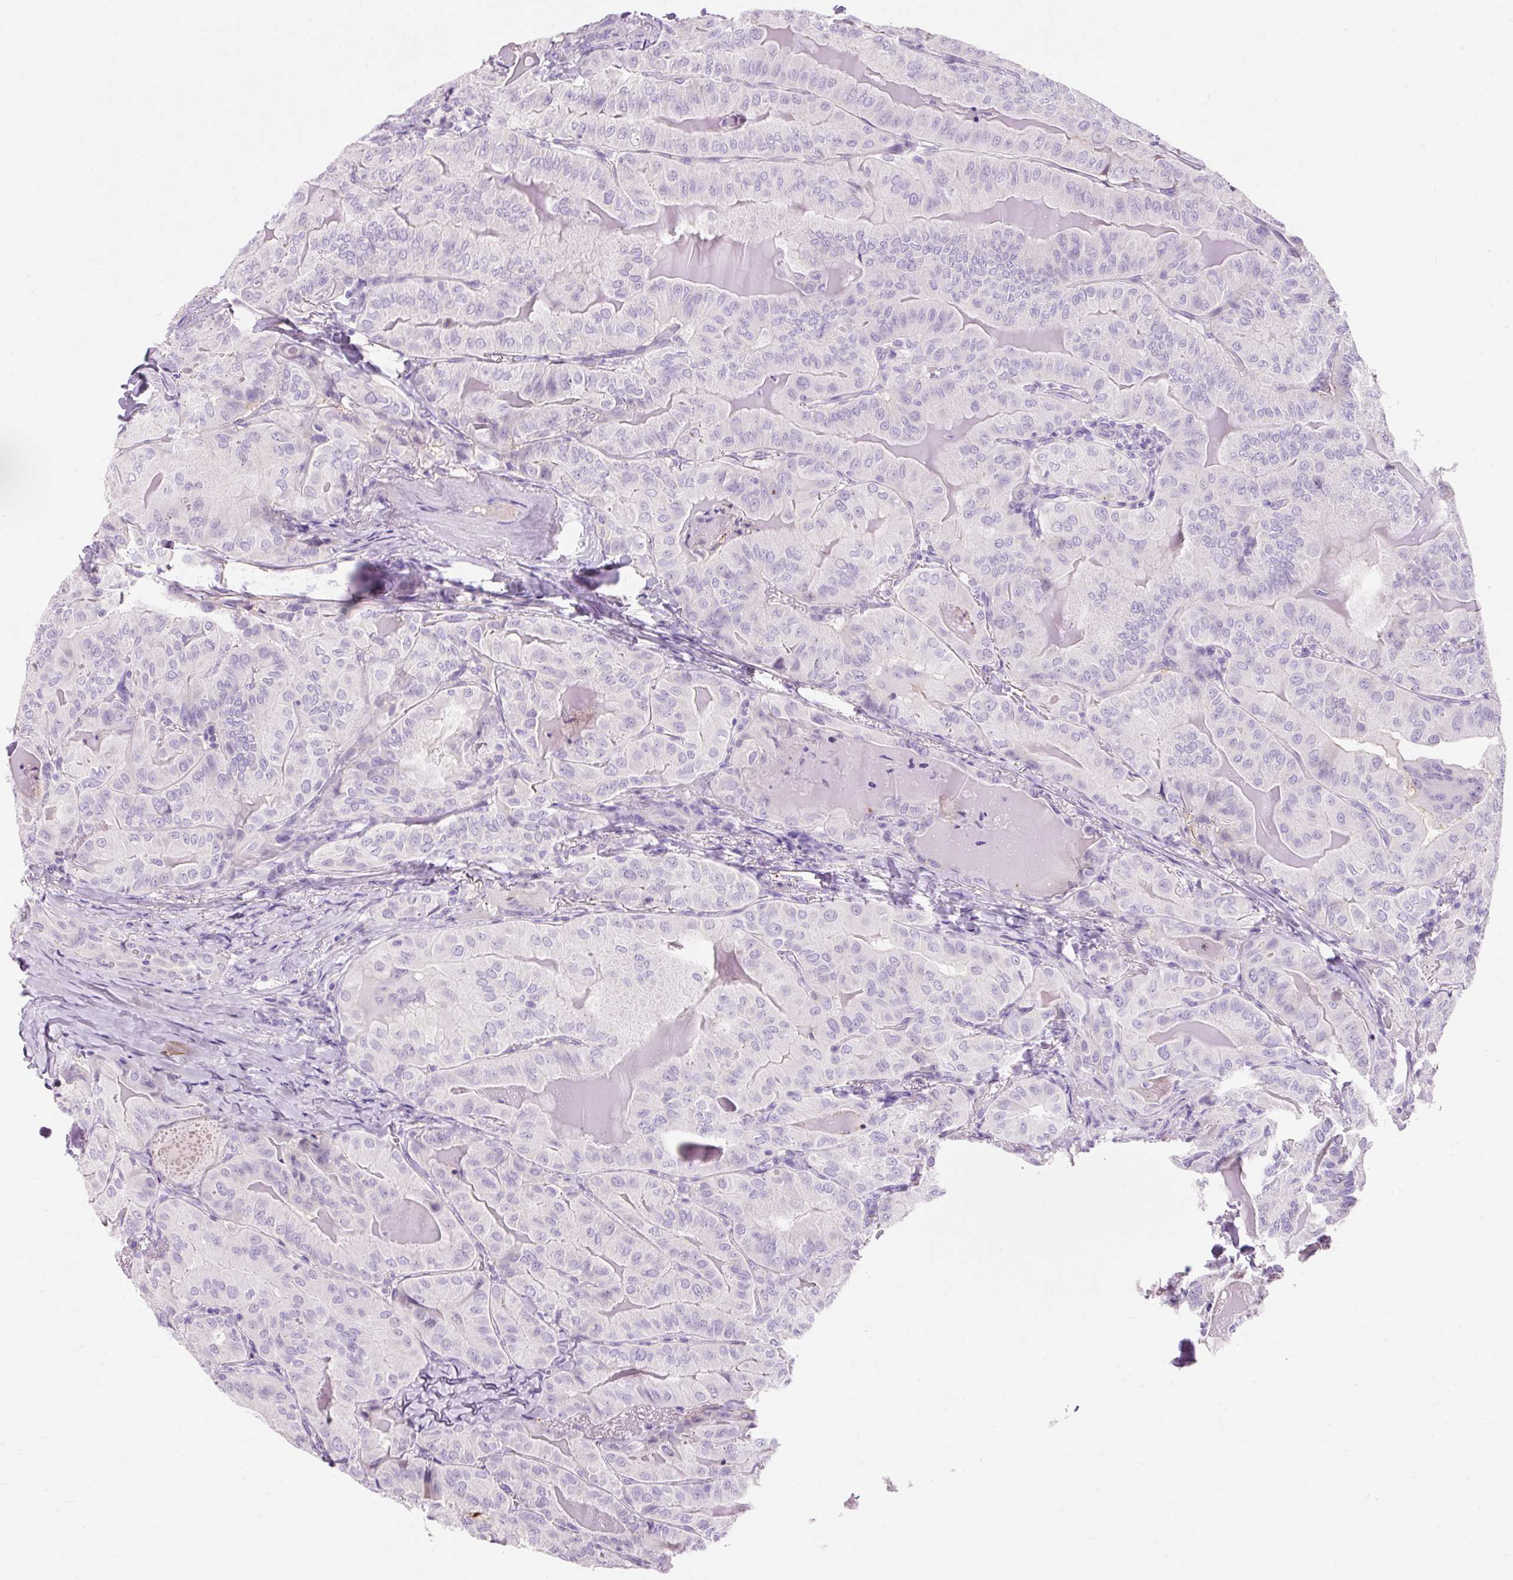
{"staining": {"intensity": "negative", "quantity": "none", "location": "none"}, "tissue": "thyroid cancer", "cell_type": "Tumor cells", "image_type": "cancer", "snomed": [{"axis": "morphology", "description": "Papillary adenocarcinoma, NOS"}, {"axis": "topography", "description": "Thyroid gland"}], "caption": "Immunohistochemistry image of thyroid cancer (papillary adenocarcinoma) stained for a protein (brown), which exhibits no staining in tumor cells.", "gene": "CLDN25", "patient": {"sex": "female", "age": 68}}